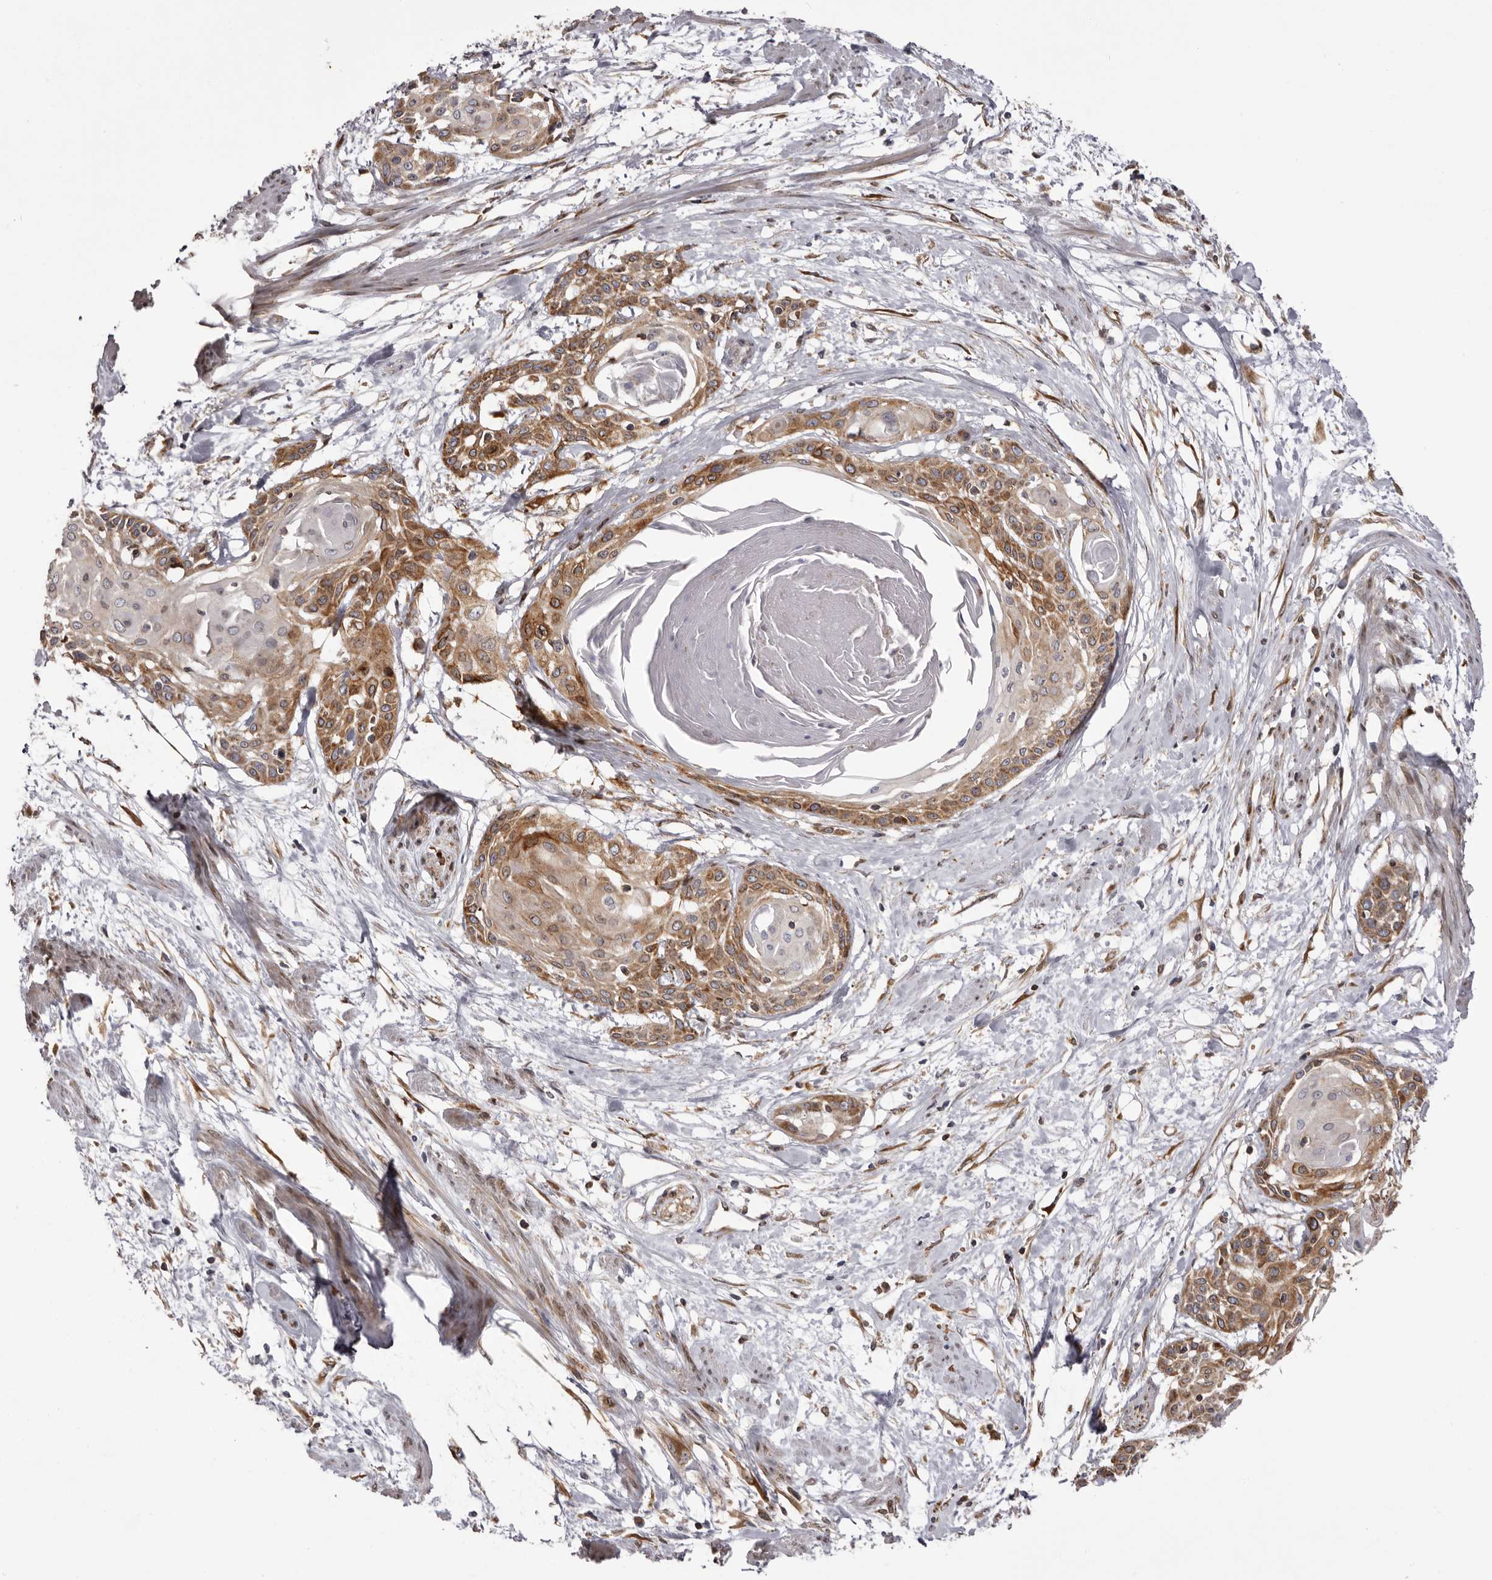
{"staining": {"intensity": "moderate", "quantity": ">75%", "location": "cytoplasmic/membranous"}, "tissue": "cervical cancer", "cell_type": "Tumor cells", "image_type": "cancer", "snomed": [{"axis": "morphology", "description": "Squamous cell carcinoma, NOS"}, {"axis": "topography", "description": "Cervix"}], "caption": "Human squamous cell carcinoma (cervical) stained with a protein marker shows moderate staining in tumor cells.", "gene": "C4orf3", "patient": {"sex": "female", "age": 57}}